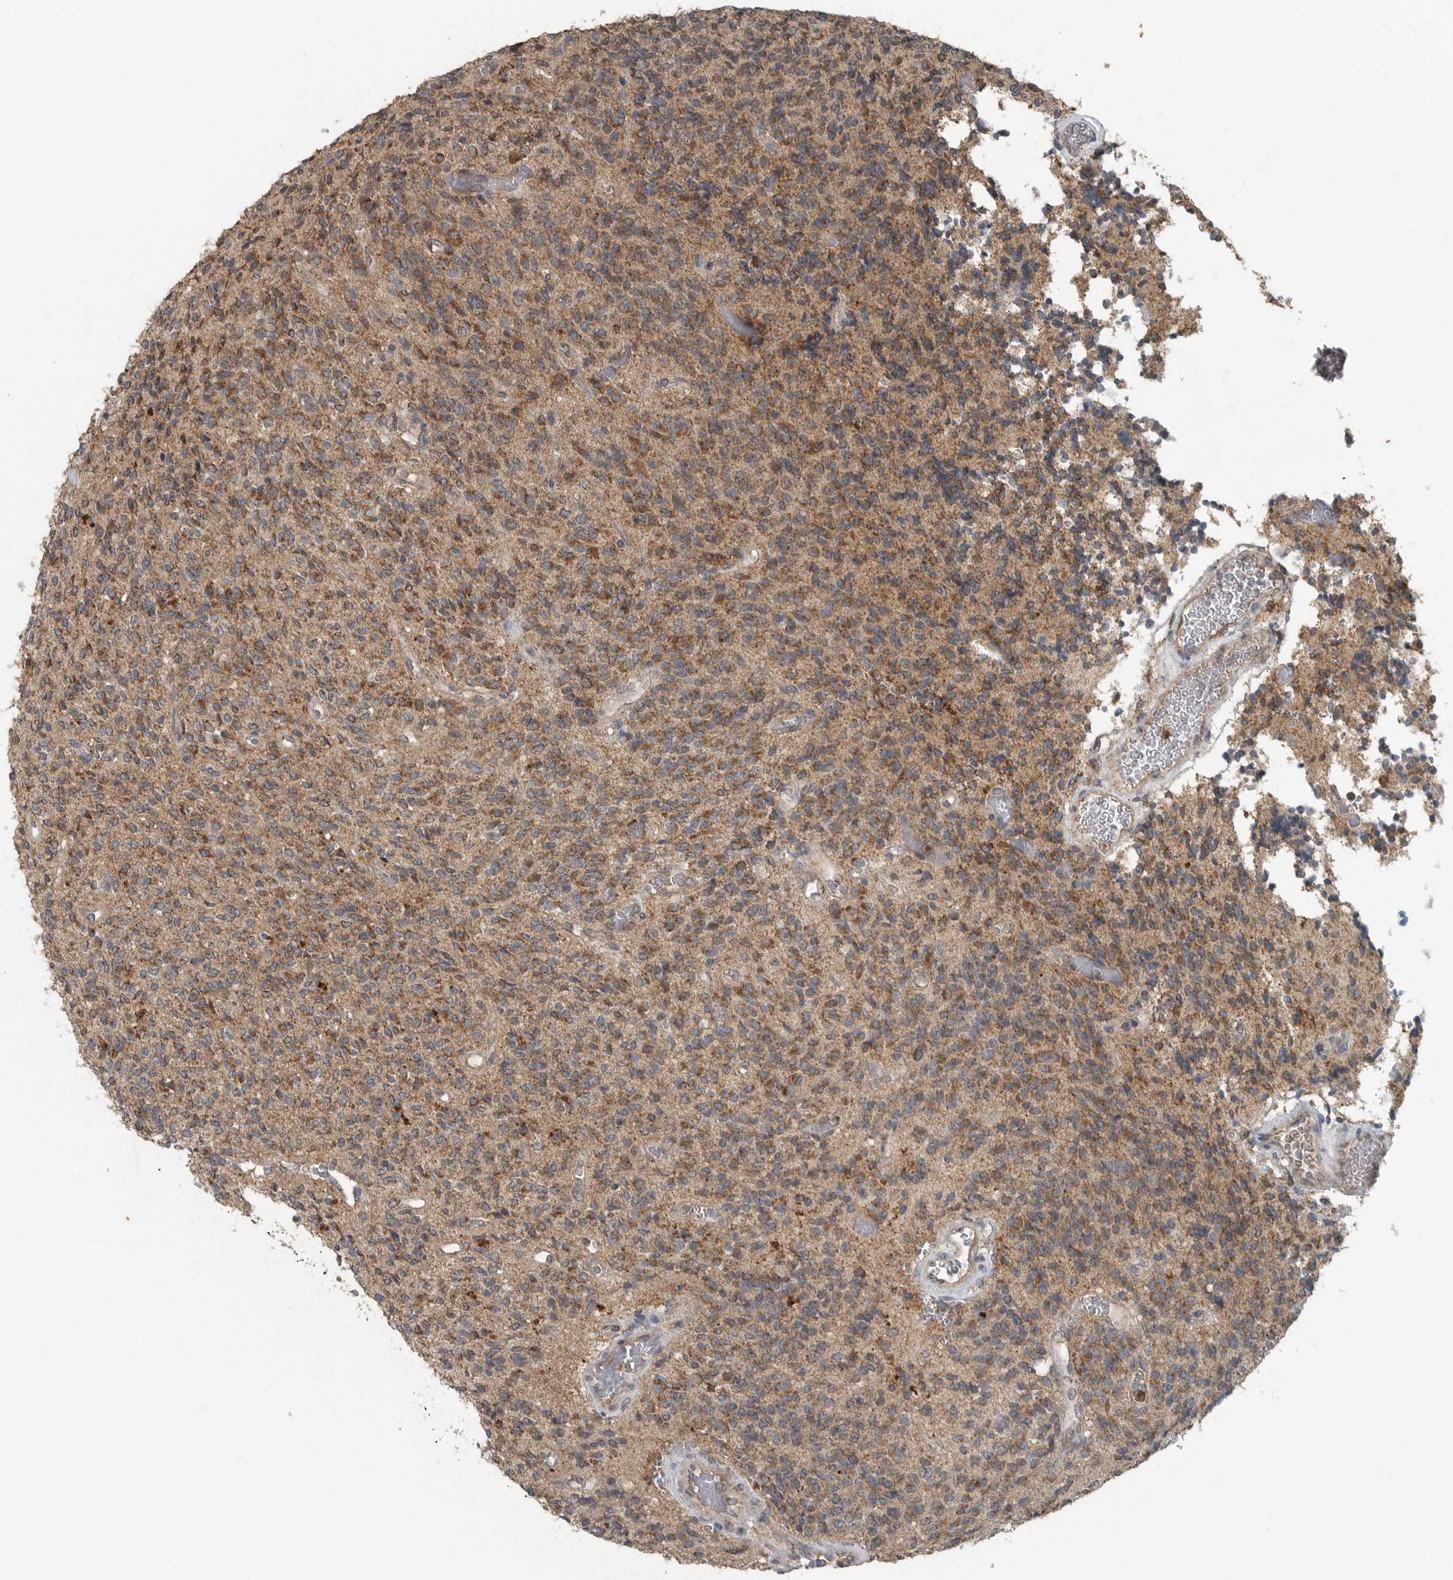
{"staining": {"intensity": "moderate", "quantity": ">75%", "location": "cytoplasmic/membranous"}, "tissue": "glioma", "cell_type": "Tumor cells", "image_type": "cancer", "snomed": [{"axis": "morphology", "description": "Glioma, malignant, High grade"}, {"axis": "topography", "description": "Brain"}], "caption": "Immunohistochemical staining of malignant glioma (high-grade) displays medium levels of moderate cytoplasmic/membranous positivity in approximately >75% of tumor cells.", "gene": "IL6ST", "patient": {"sex": "male", "age": 34}}